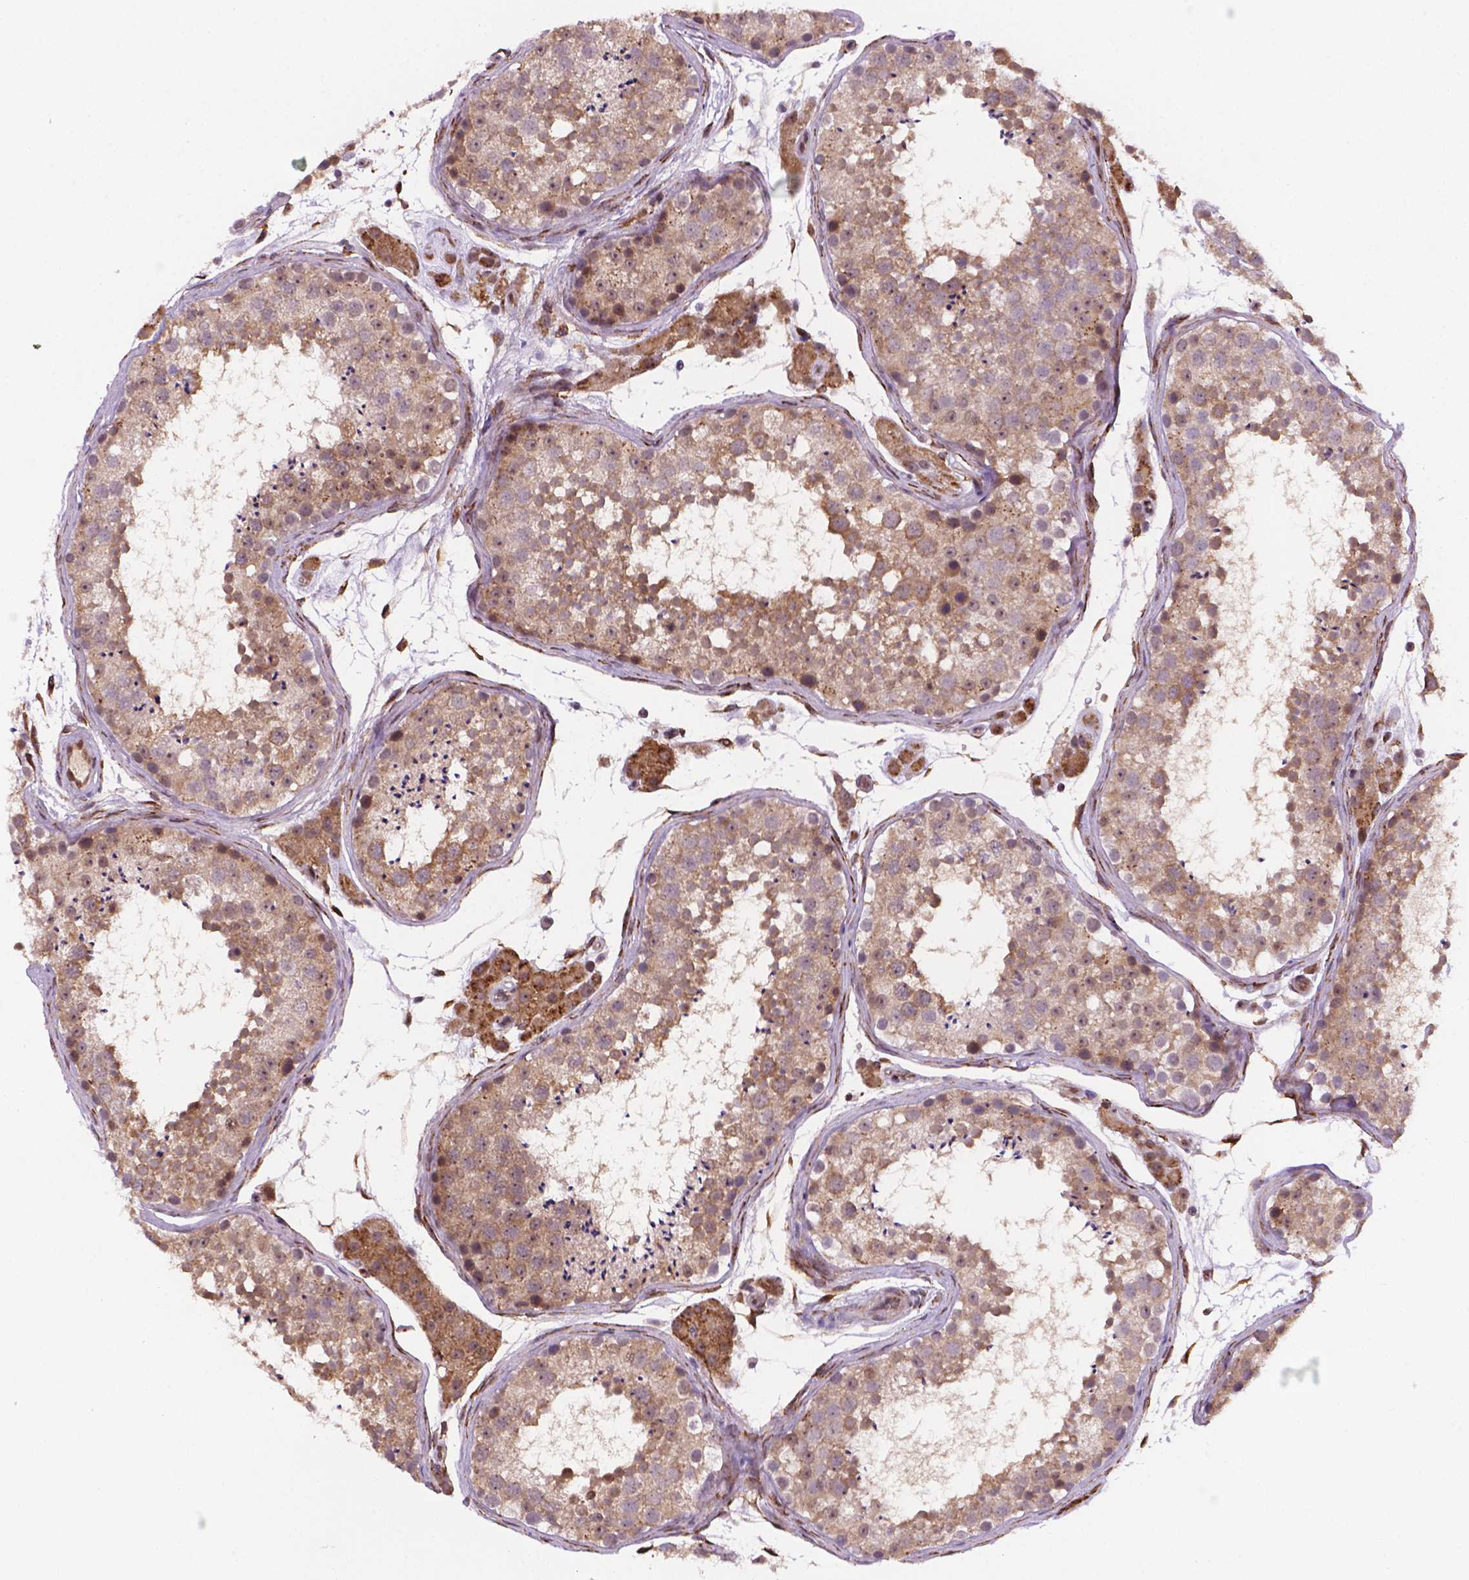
{"staining": {"intensity": "moderate", "quantity": ">75%", "location": "cytoplasmic/membranous,nuclear"}, "tissue": "testis", "cell_type": "Cells in seminiferous ducts", "image_type": "normal", "snomed": [{"axis": "morphology", "description": "Normal tissue, NOS"}, {"axis": "topography", "description": "Testis"}], "caption": "This image displays benign testis stained with immunohistochemistry (IHC) to label a protein in brown. The cytoplasmic/membranous,nuclear of cells in seminiferous ducts show moderate positivity for the protein. Nuclei are counter-stained blue.", "gene": "FNIP1", "patient": {"sex": "male", "age": 41}}